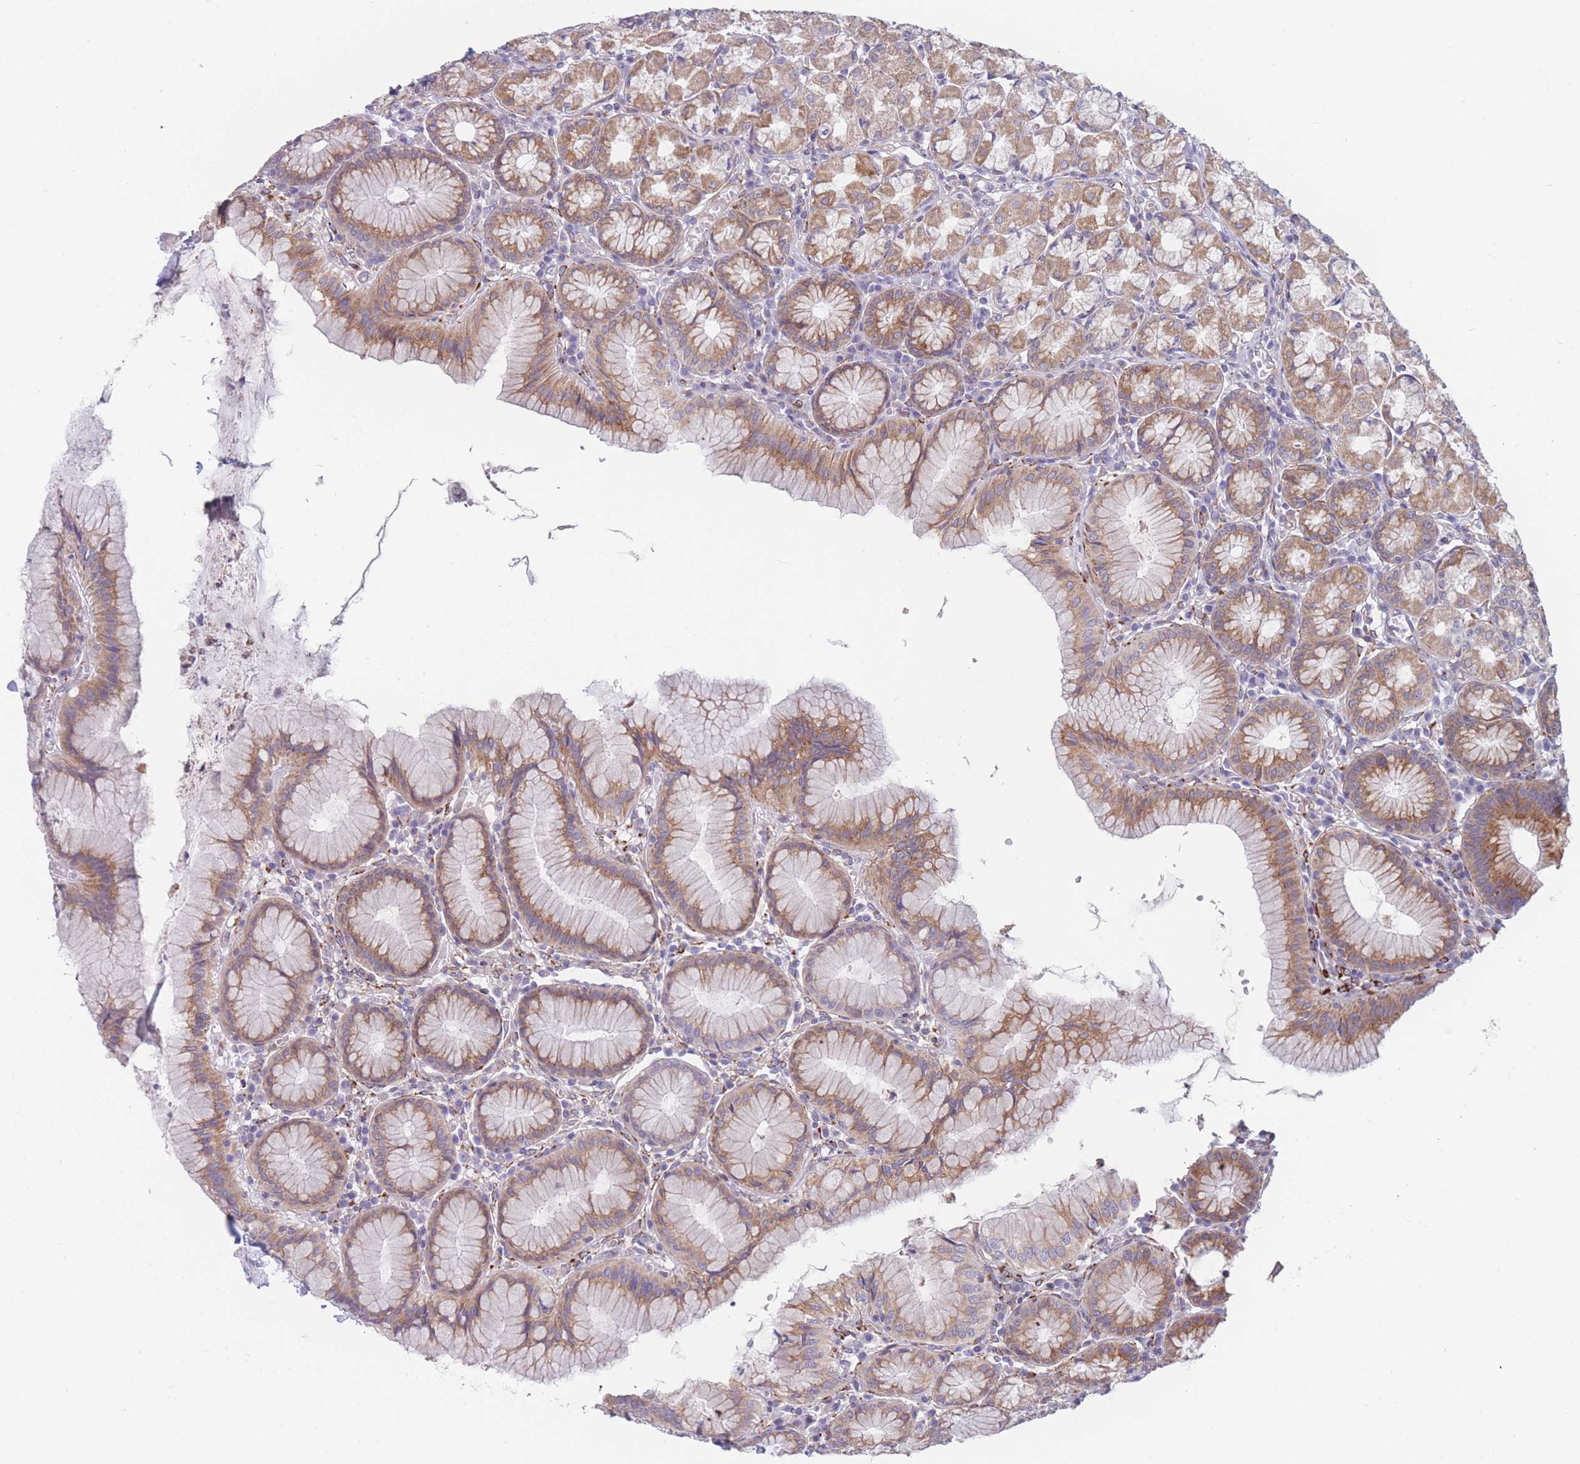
{"staining": {"intensity": "moderate", "quantity": ">75%", "location": "cytoplasmic/membranous"}, "tissue": "stomach", "cell_type": "Glandular cells", "image_type": "normal", "snomed": [{"axis": "morphology", "description": "Normal tissue, NOS"}, {"axis": "topography", "description": "Stomach"}], "caption": "Immunohistochemical staining of benign human stomach demonstrates >75% levels of moderate cytoplasmic/membranous protein positivity in about >75% of glandular cells.", "gene": "AK9", "patient": {"sex": "male", "age": 55}}